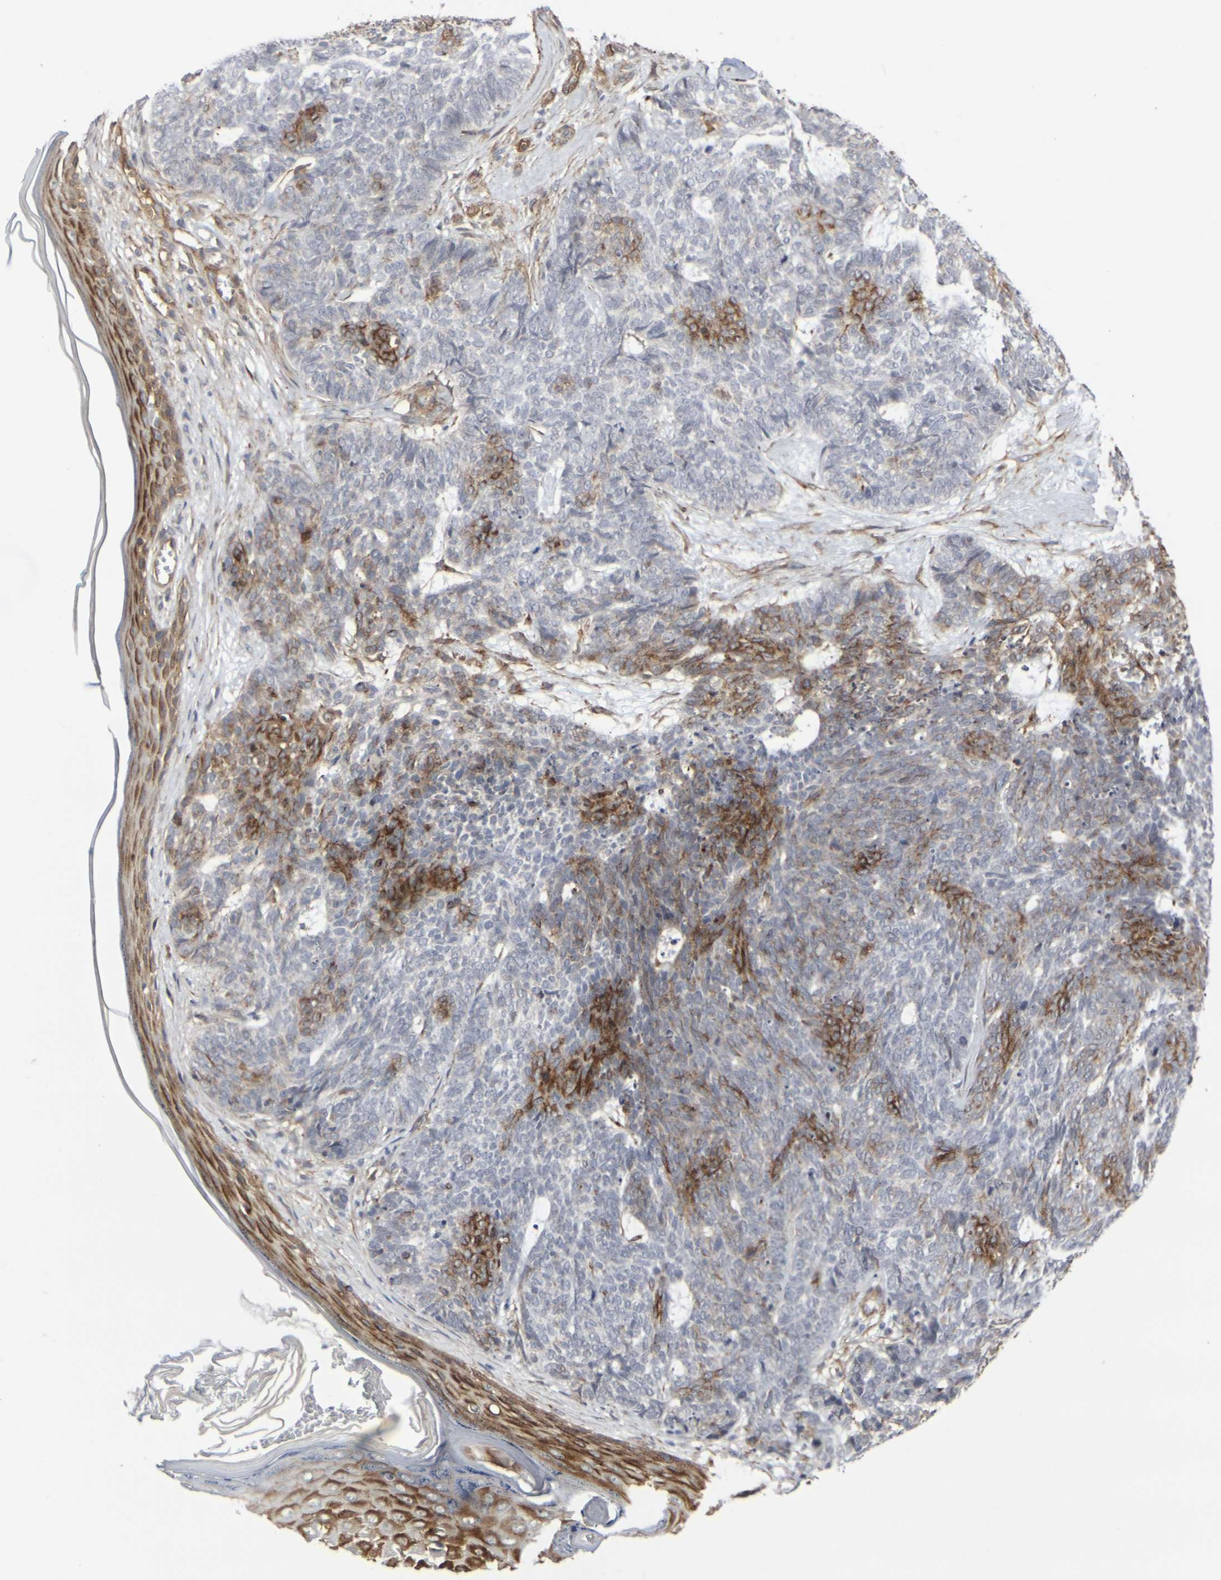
{"staining": {"intensity": "moderate", "quantity": "25%-75%", "location": "cytoplasmic/membranous"}, "tissue": "skin cancer", "cell_type": "Tumor cells", "image_type": "cancer", "snomed": [{"axis": "morphology", "description": "Basal cell carcinoma"}, {"axis": "topography", "description": "Skin"}], "caption": "Immunohistochemical staining of human basal cell carcinoma (skin) displays moderate cytoplasmic/membranous protein positivity in about 25%-75% of tumor cells.", "gene": "MYOF", "patient": {"sex": "female", "age": 84}}